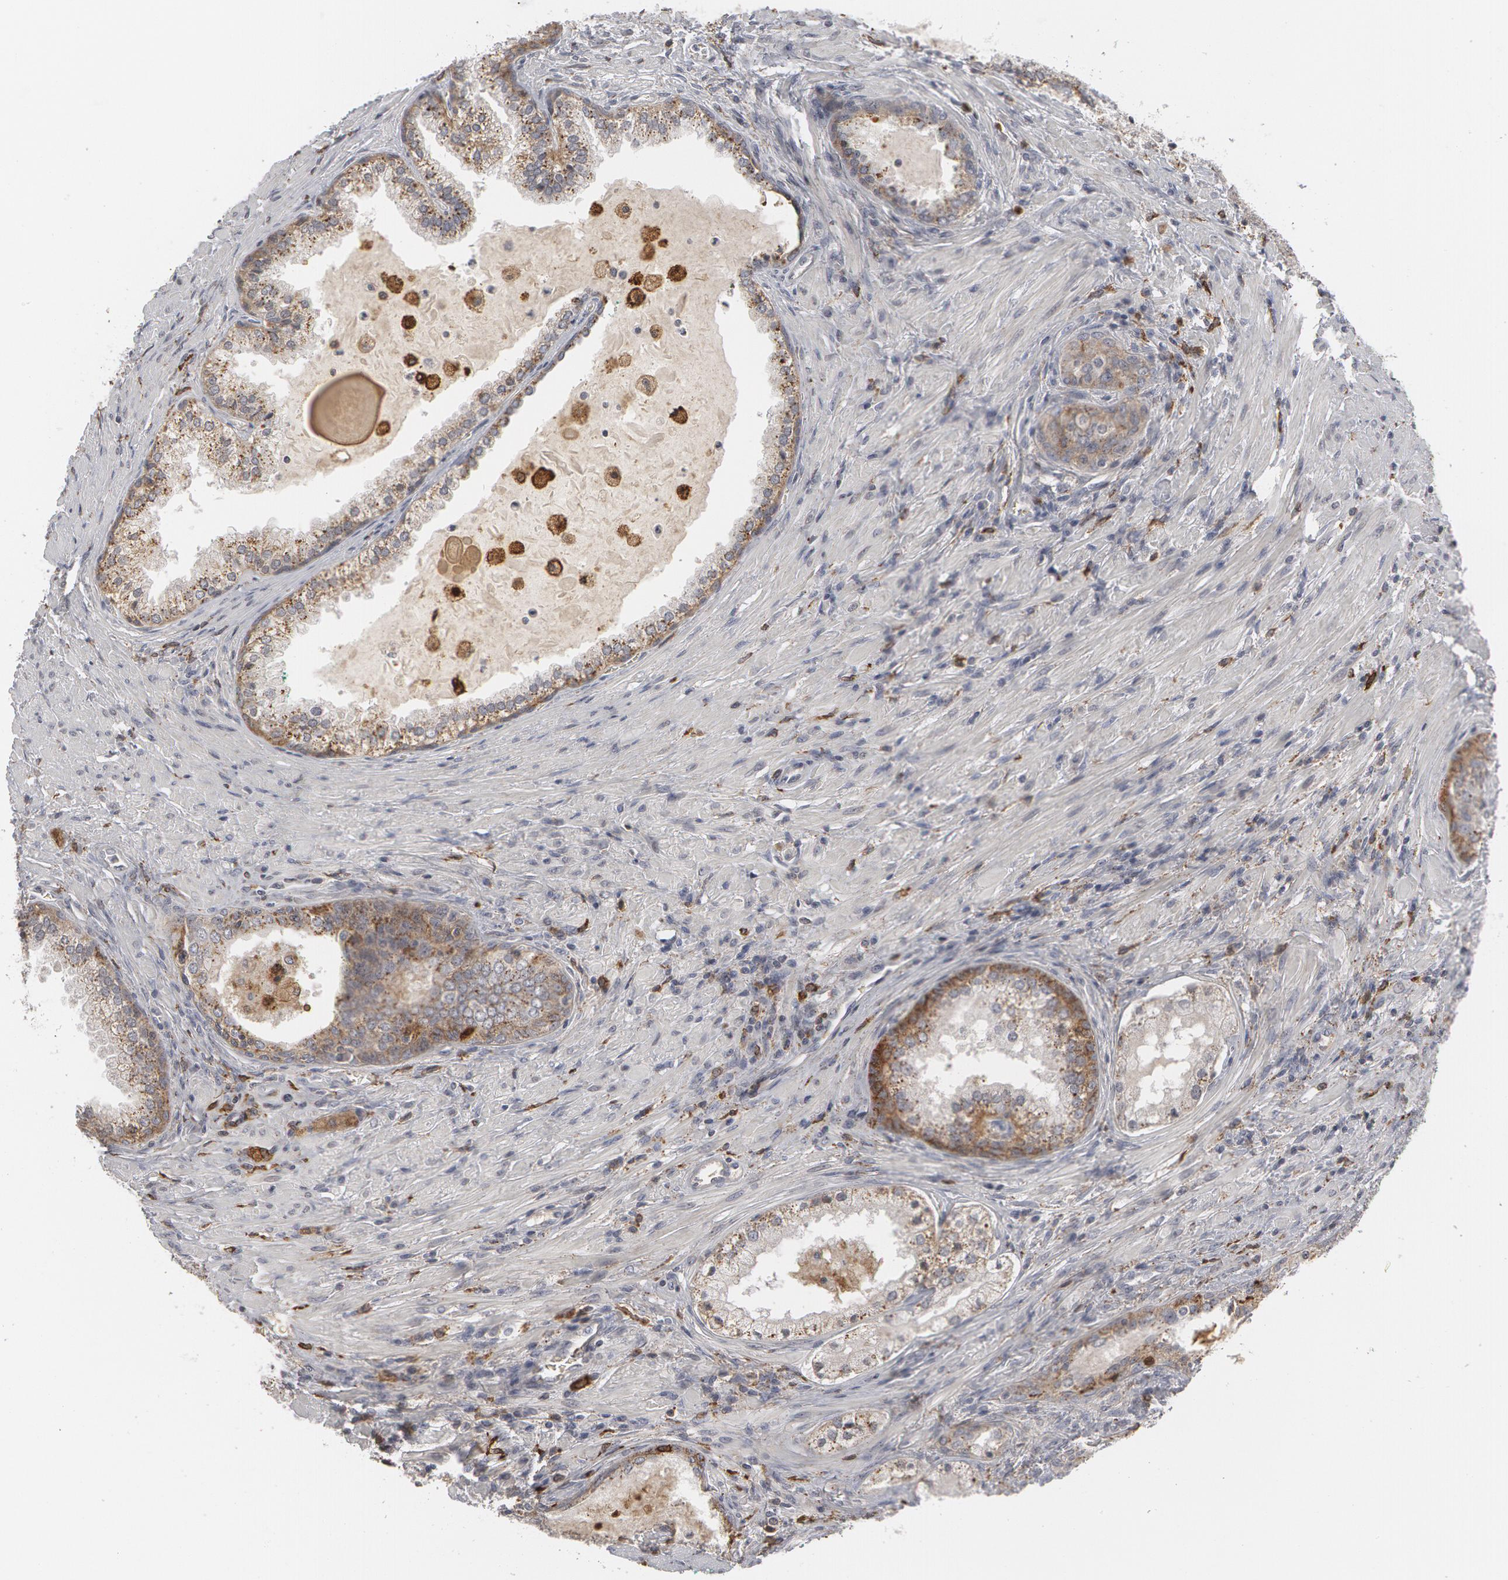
{"staining": {"intensity": "weak", "quantity": ">75%", "location": "cytoplasmic/membranous"}, "tissue": "prostate cancer", "cell_type": "Tumor cells", "image_type": "cancer", "snomed": [{"axis": "morphology", "description": "Adenocarcinoma, Medium grade"}, {"axis": "topography", "description": "Prostate"}], "caption": "Brown immunohistochemical staining in human prostate cancer (adenocarcinoma (medium-grade)) reveals weak cytoplasmic/membranous positivity in approximately >75% of tumor cells.", "gene": "C1QC", "patient": {"sex": "male", "age": 70}}